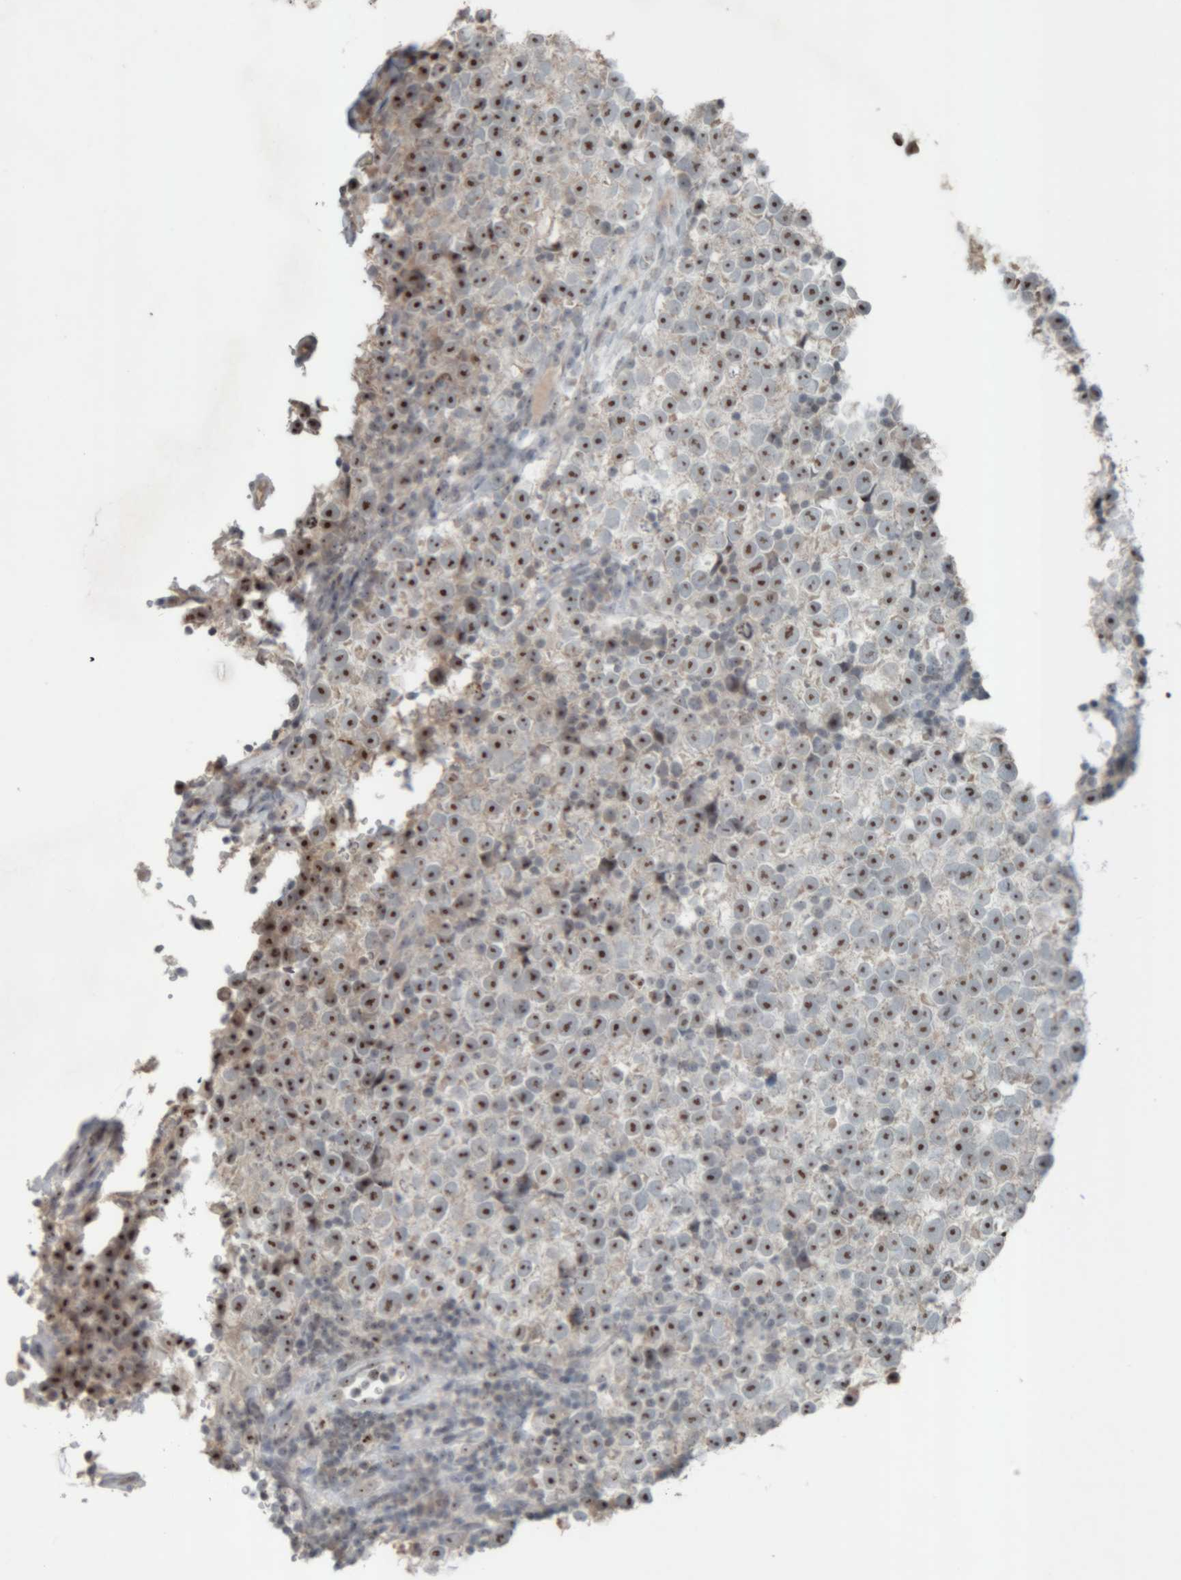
{"staining": {"intensity": "moderate", "quantity": ">75%", "location": "nuclear"}, "tissue": "testis cancer", "cell_type": "Tumor cells", "image_type": "cancer", "snomed": [{"axis": "morphology", "description": "Normal tissue, NOS"}, {"axis": "morphology", "description": "Seminoma, NOS"}, {"axis": "topography", "description": "Testis"}], "caption": "A brown stain shows moderate nuclear positivity of a protein in human testis cancer tumor cells.", "gene": "RPF1", "patient": {"sex": "male", "age": 43}}